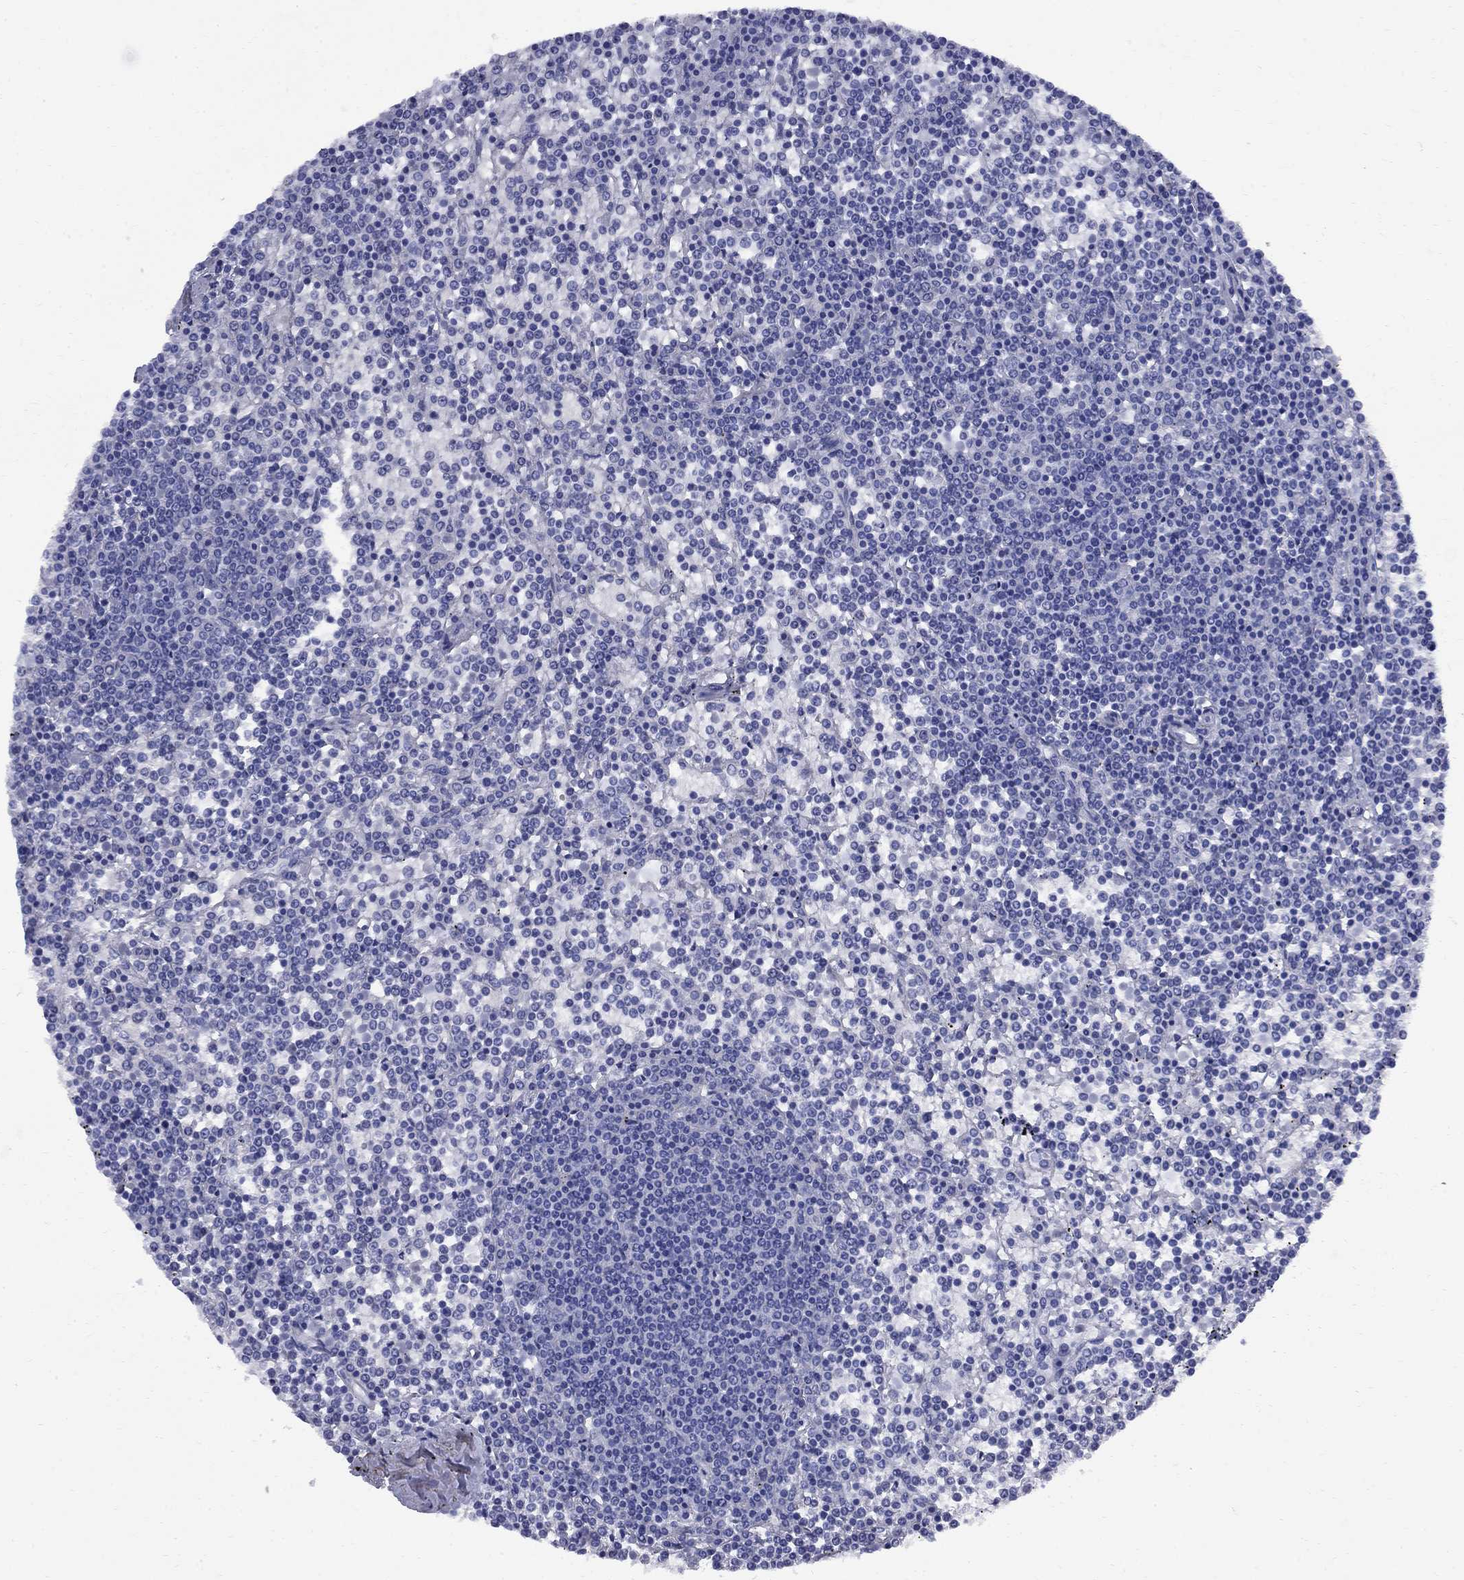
{"staining": {"intensity": "negative", "quantity": "none", "location": "none"}, "tissue": "lymphoma", "cell_type": "Tumor cells", "image_type": "cancer", "snomed": [{"axis": "morphology", "description": "Malignant lymphoma, non-Hodgkin's type, Low grade"}, {"axis": "topography", "description": "Spleen"}], "caption": "The micrograph reveals no significant expression in tumor cells of lymphoma.", "gene": "VTN", "patient": {"sex": "female", "age": 19}}